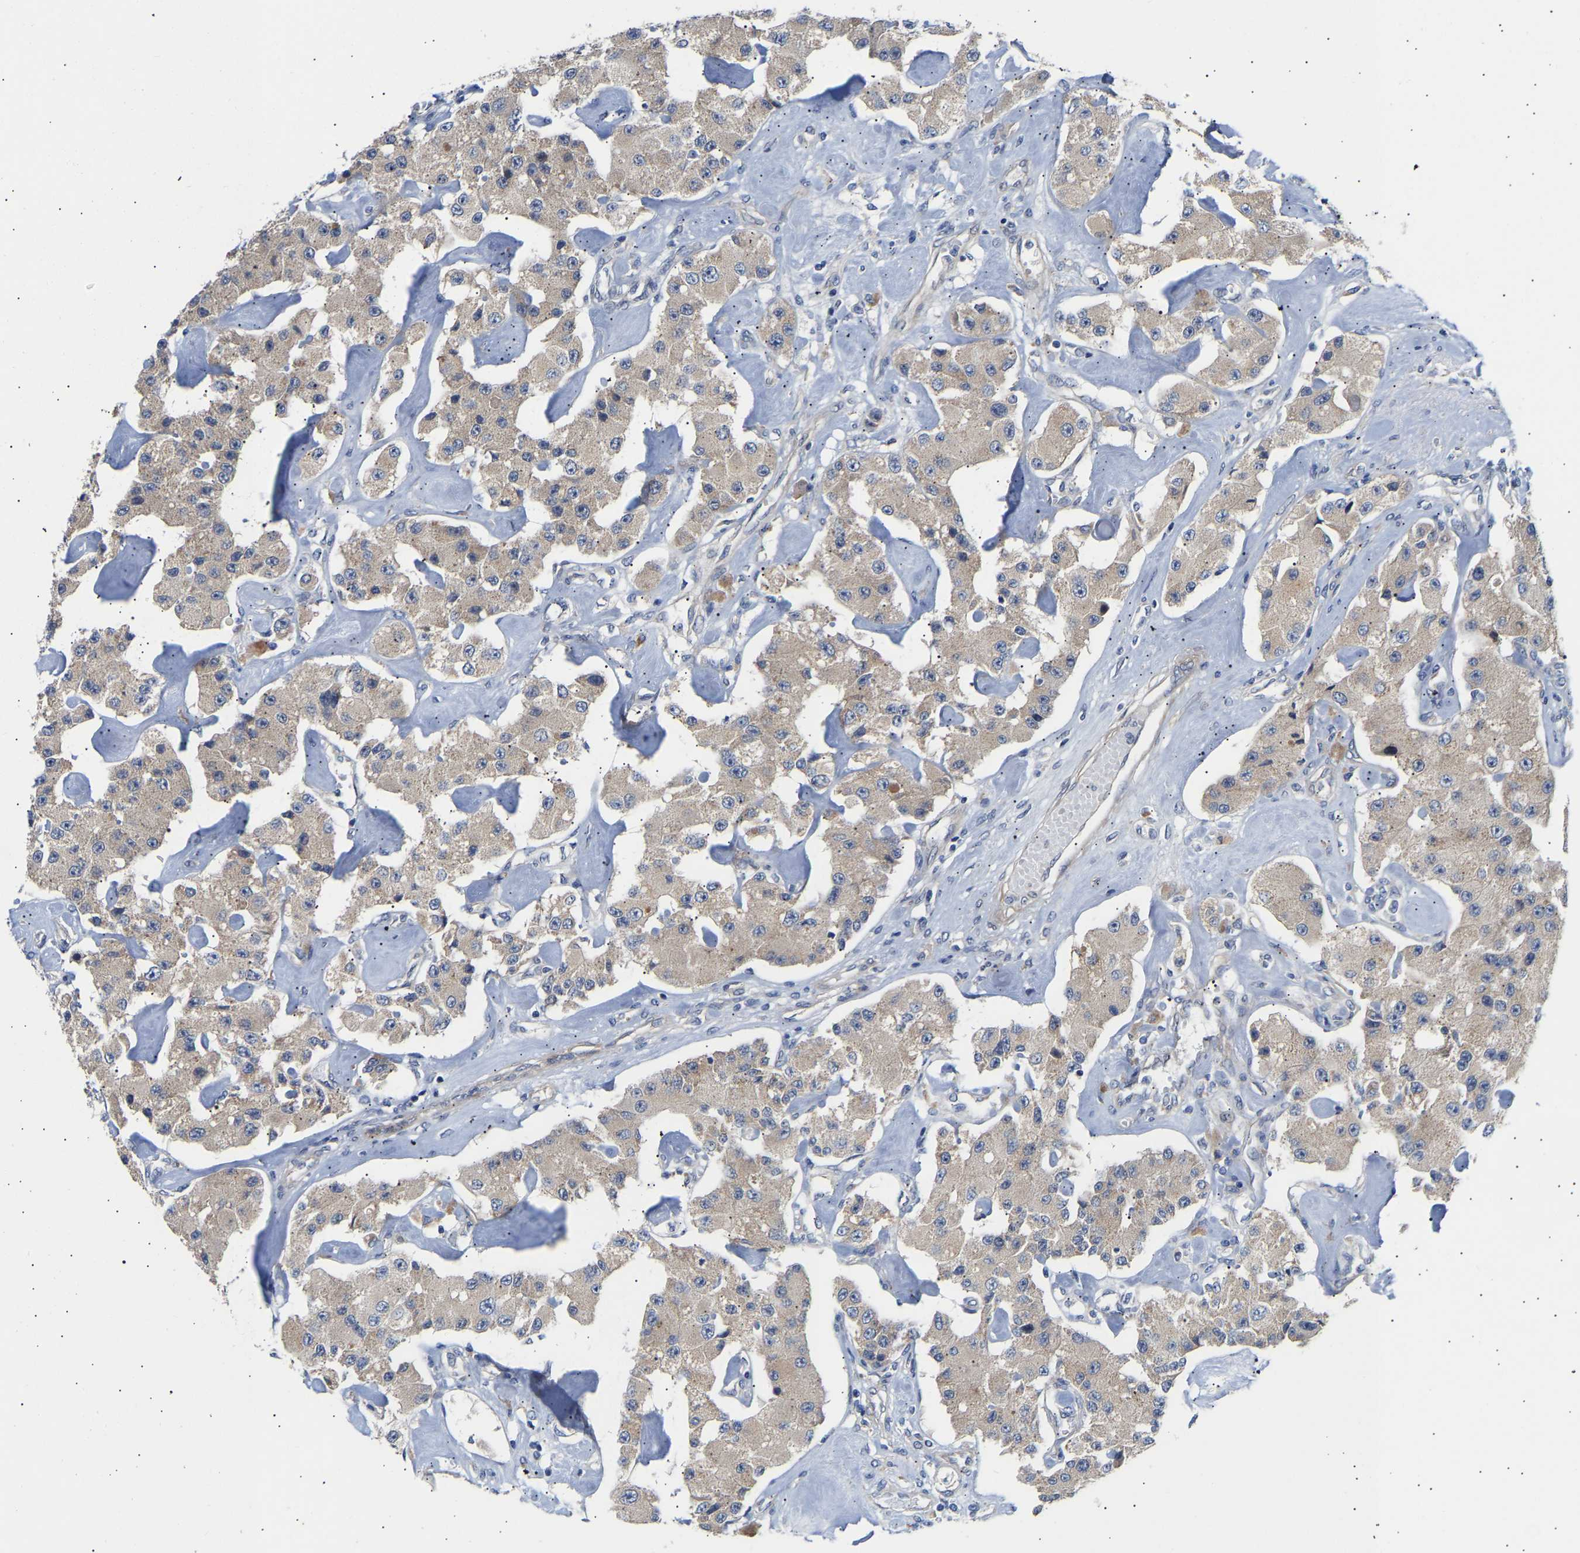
{"staining": {"intensity": "weak", "quantity": "<25%", "location": "cytoplasmic/membranous"}, "tissue": "carcinoid", "cell_type": "Tumor cells", "image_type": "cancer", "snomed": [{"axis": "morphology", "description": "Carcinoid, malignant, NOS"}, {"axis": "topography", "description": "Pancreas"}], "caption": "Photomicrograph shows no significant protein positivity in tumor cells of carcinoid (malignant).", "gene": "KASH5", "patient": {"sex": "male", "age": 41}}